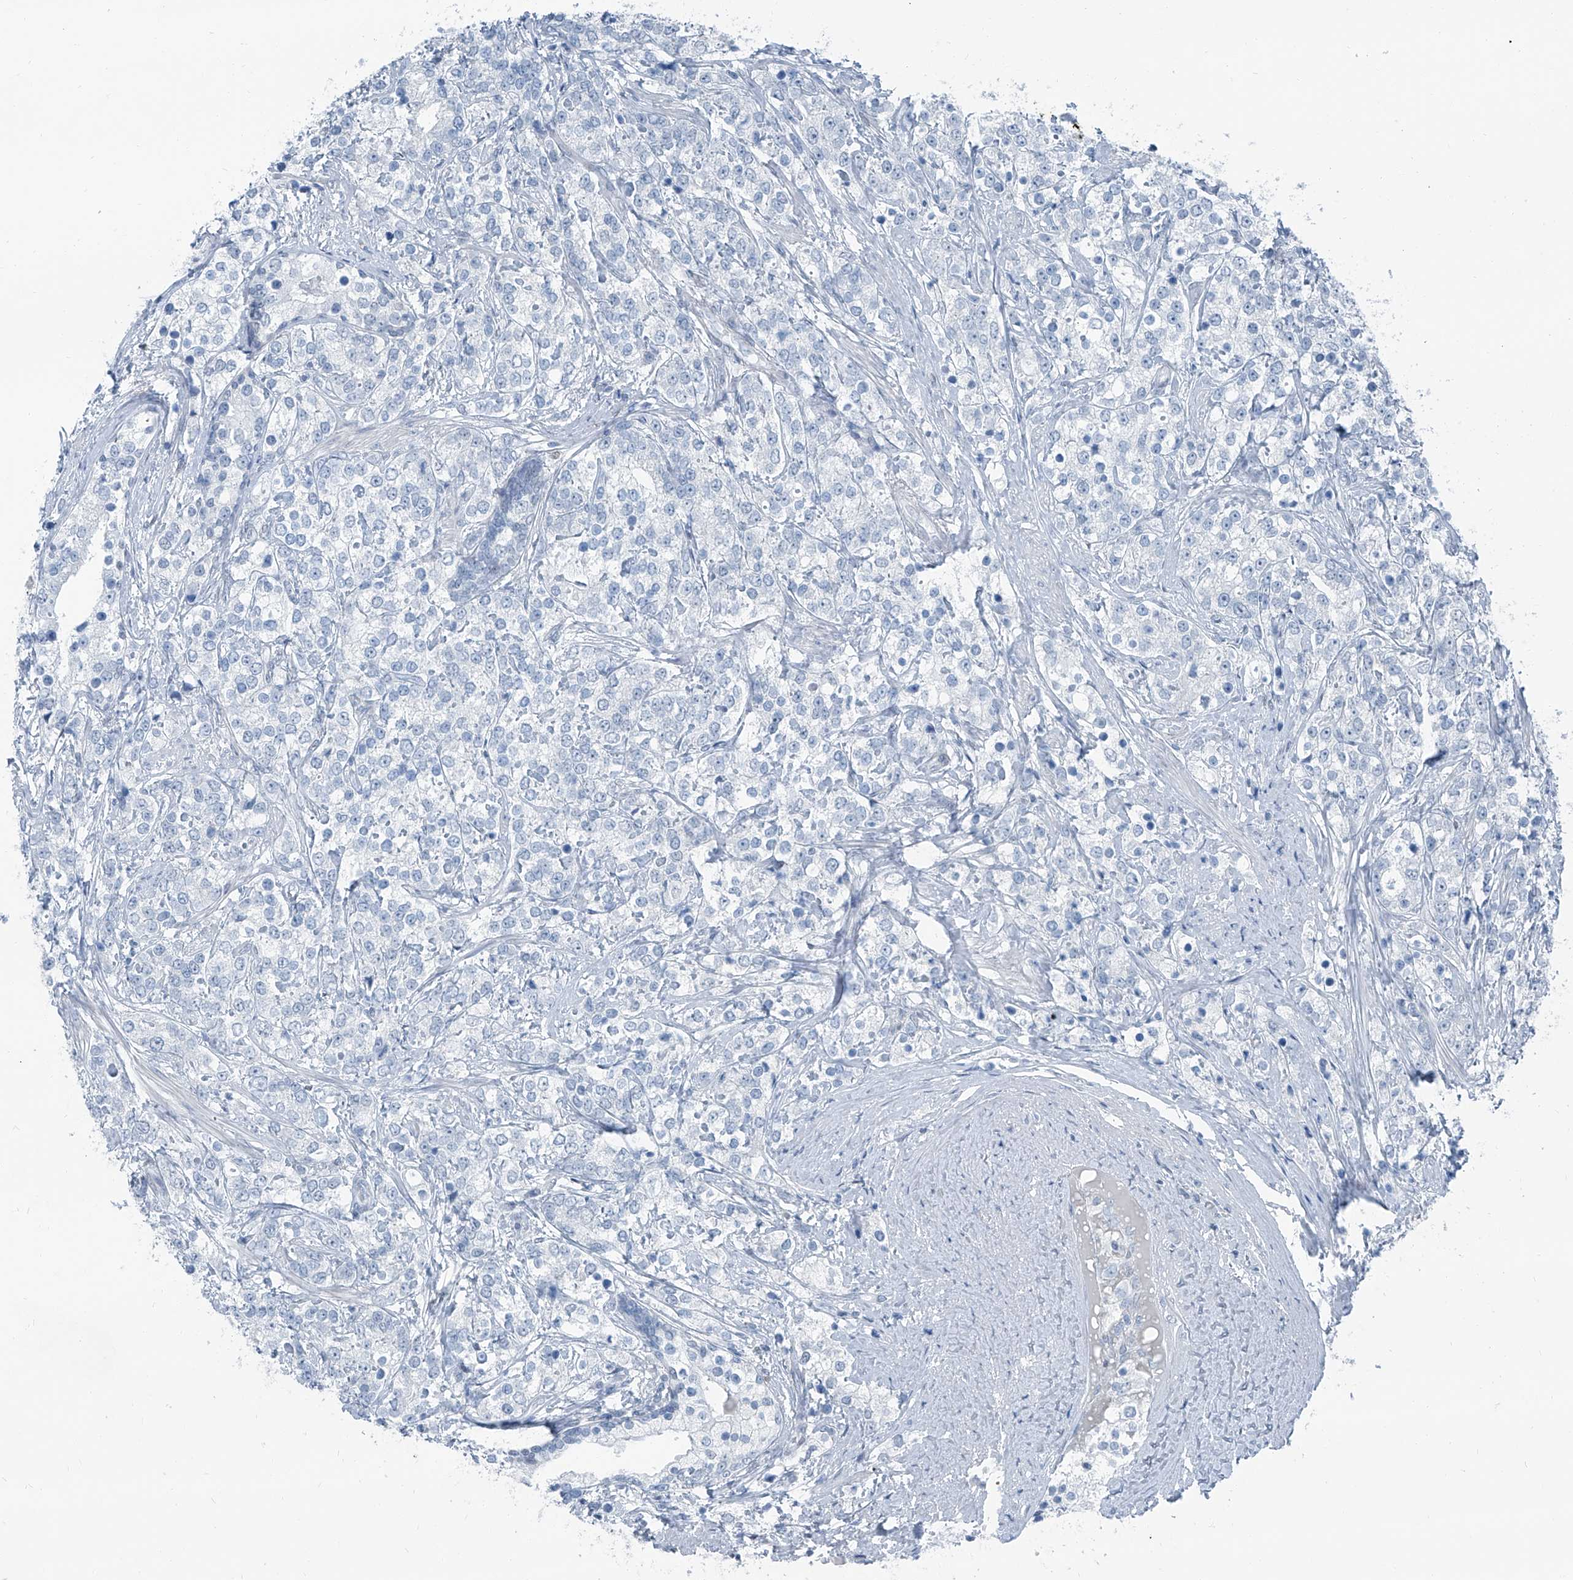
{"staining": {"intensity": "negative", "quantity": "none", "location": "none"}, "tissue": "prostate cancer", "cell_type": "Tumor cells", "image_type": "cancer", "snomed": [{"axis": "morphology", "description": "Adenocarcinoma, High grade"}, {"axis": "topography", "description": "Prostate"}], "caption": "This image is of high-grade adenocarcinoma (prostate) stained with immunohistochemistry to label a protein in brown with the nuclei are counter-stained blue. There is no expression in tumor cells.", "gene": "RGN", "patient": {"sex": "male", "age": 69}}